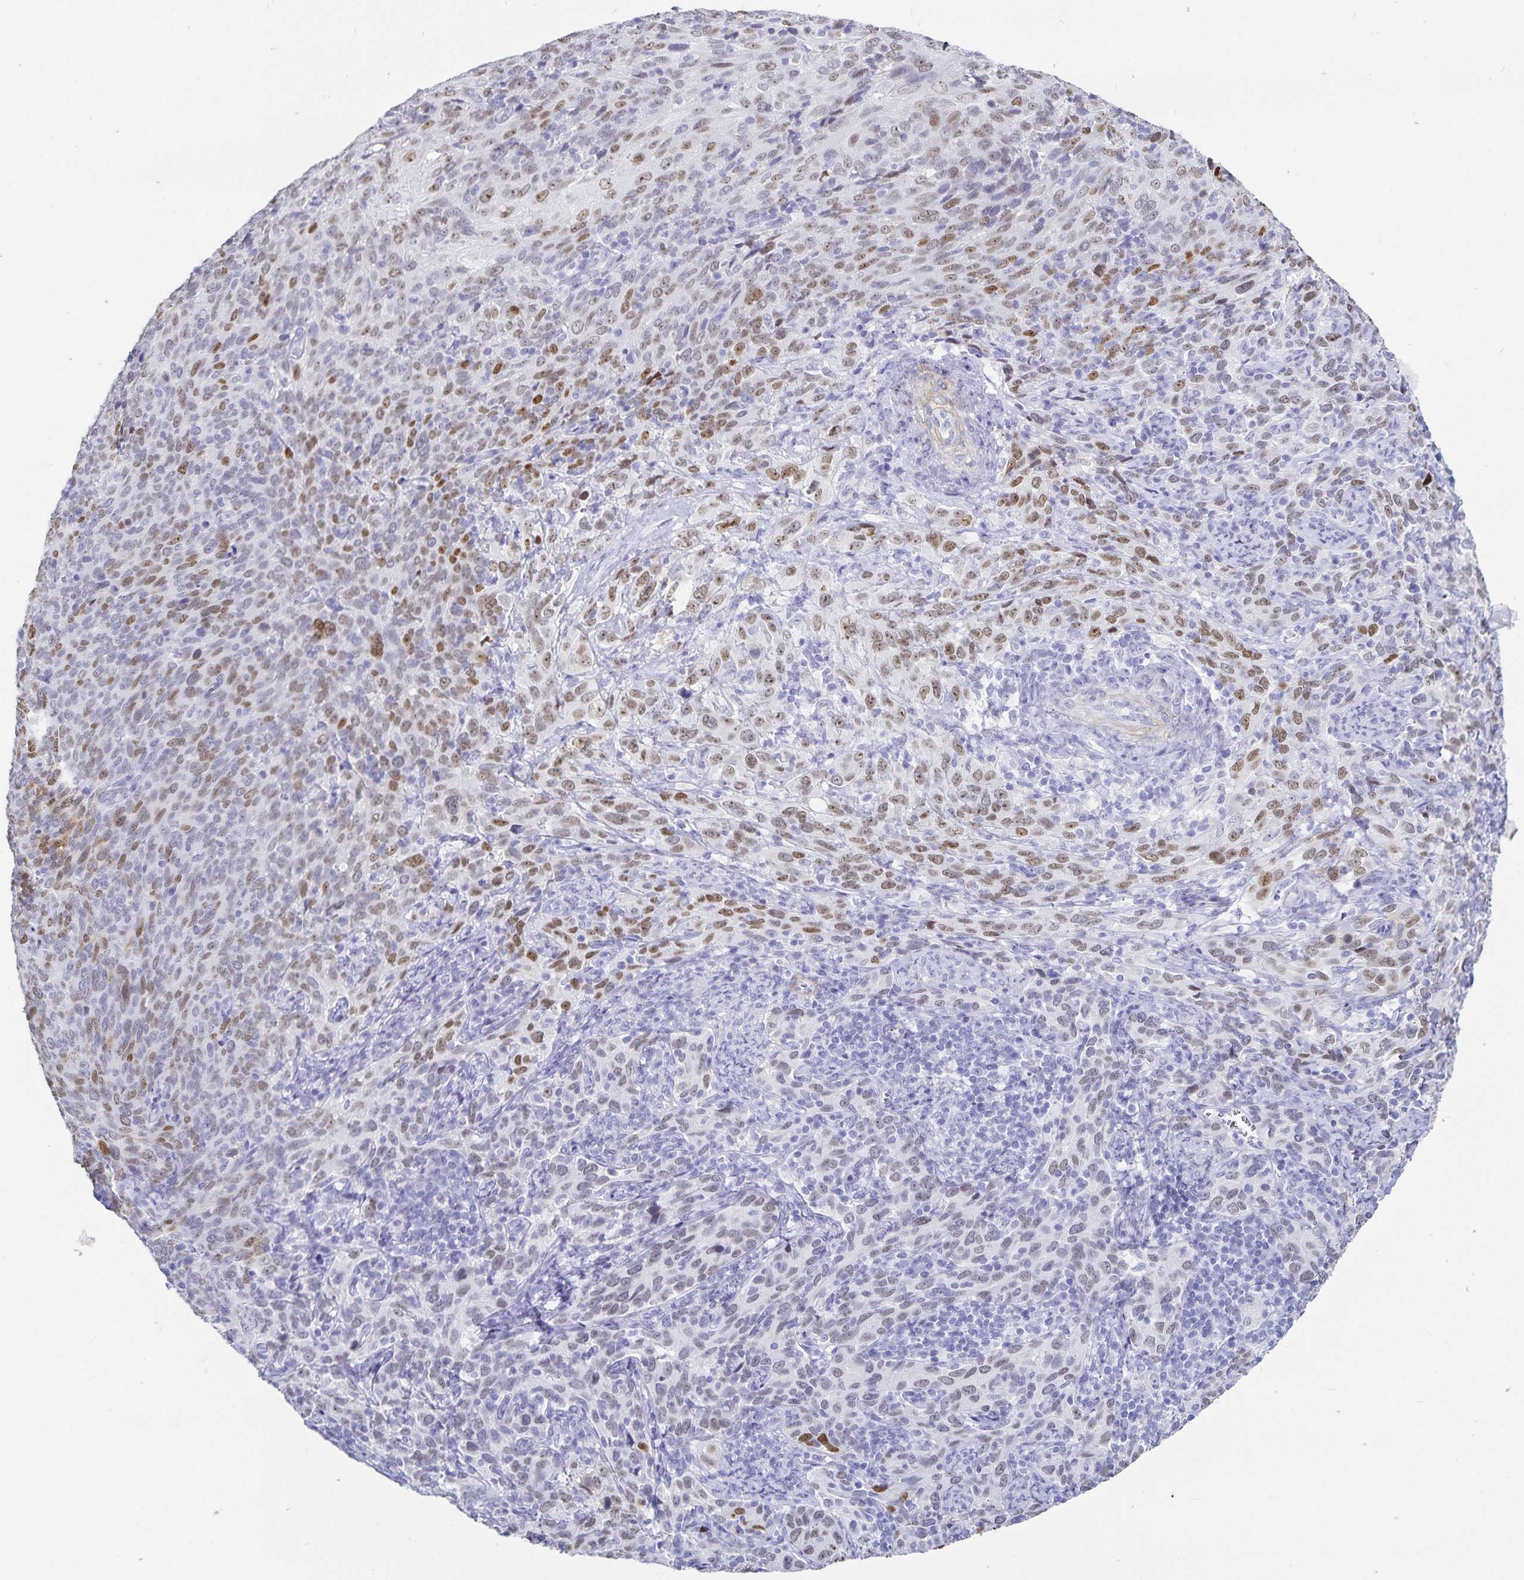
{"staining": {"intensity": "moderate", "quantity": "25%-75%", "location": "nuclear"}, "tissue": "cervical cancer", "cell_type": "Tumor cells", "image_type": "cancer", "snomed": [{"axis": "morphology", "description": "Squamous cell carcinoma, NOS"}, {"axis": "topography", "description": "Cervix"}], "caption": "A brown stain shows moderate nuclear staining of a protein in cervical squamous cell carcinoma tumor cells. (brown staining indicates protein expression, while blue staining denotes nuclei).", "gene": "HMGB3", "patient": {"sex": "female", "age": 51}}